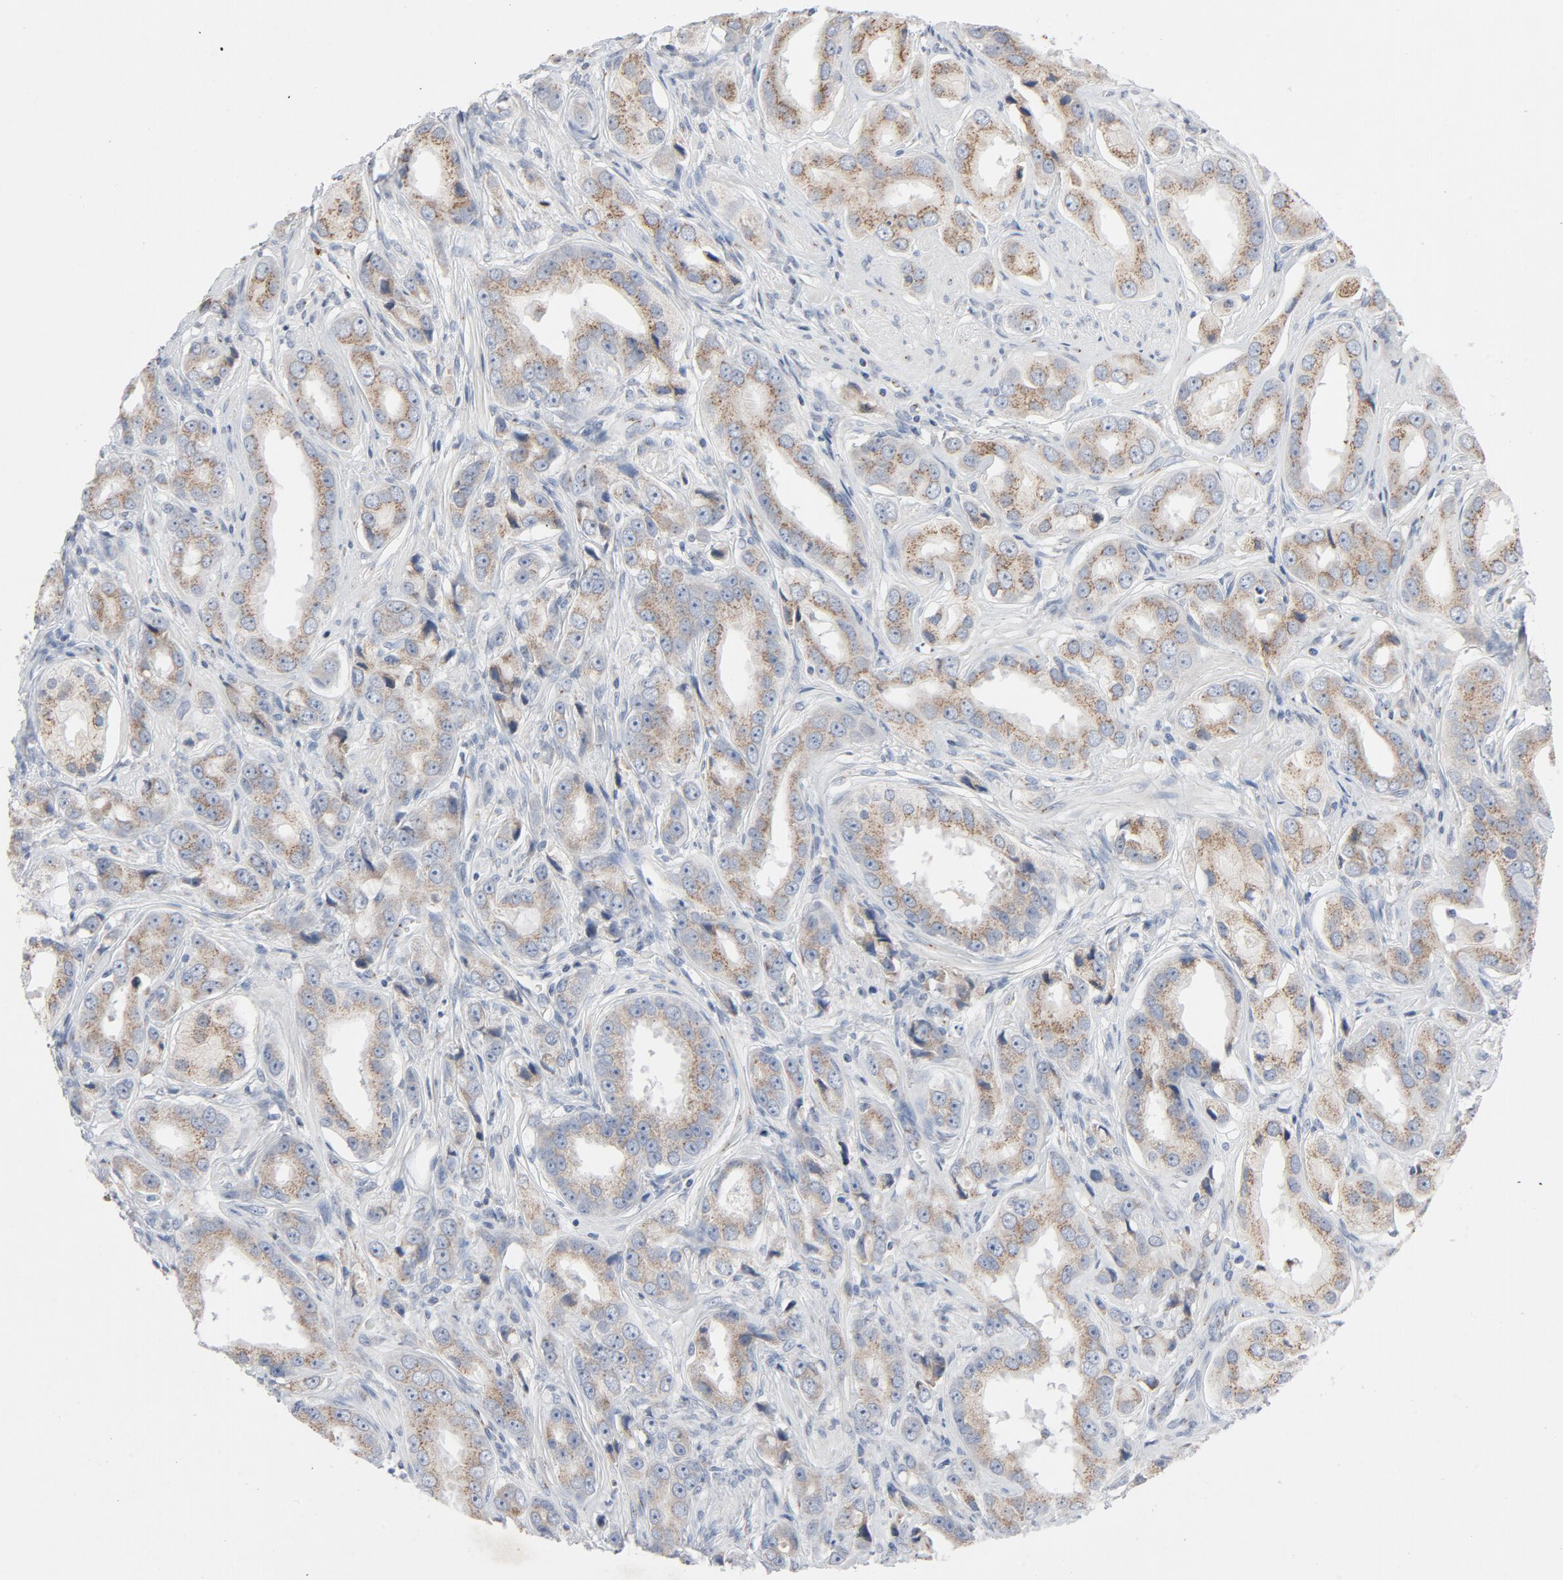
{"staining": {"intensity": "weak", "quantity": ">75%", "location": "cytoplasmic/membranous"}, "tissue": "prostate cancer", "cell_type": "Tumor cells", "image_type": "cancer", "snomed": [{"axis": "morphology", "description": "Adenocarcinoma, Low grade"}, {"axis": "topography", "description": "Prostate"}], "caption": "Adenocarcinoma (low-grade) (prostate) tissue reveals weak cytoplasmic/membranous positivity in about >75% of tumor cells, visualized by immunohistochemistry.", "gene": "LMAN2", "patient": {"sex": "male", "age": 58}}